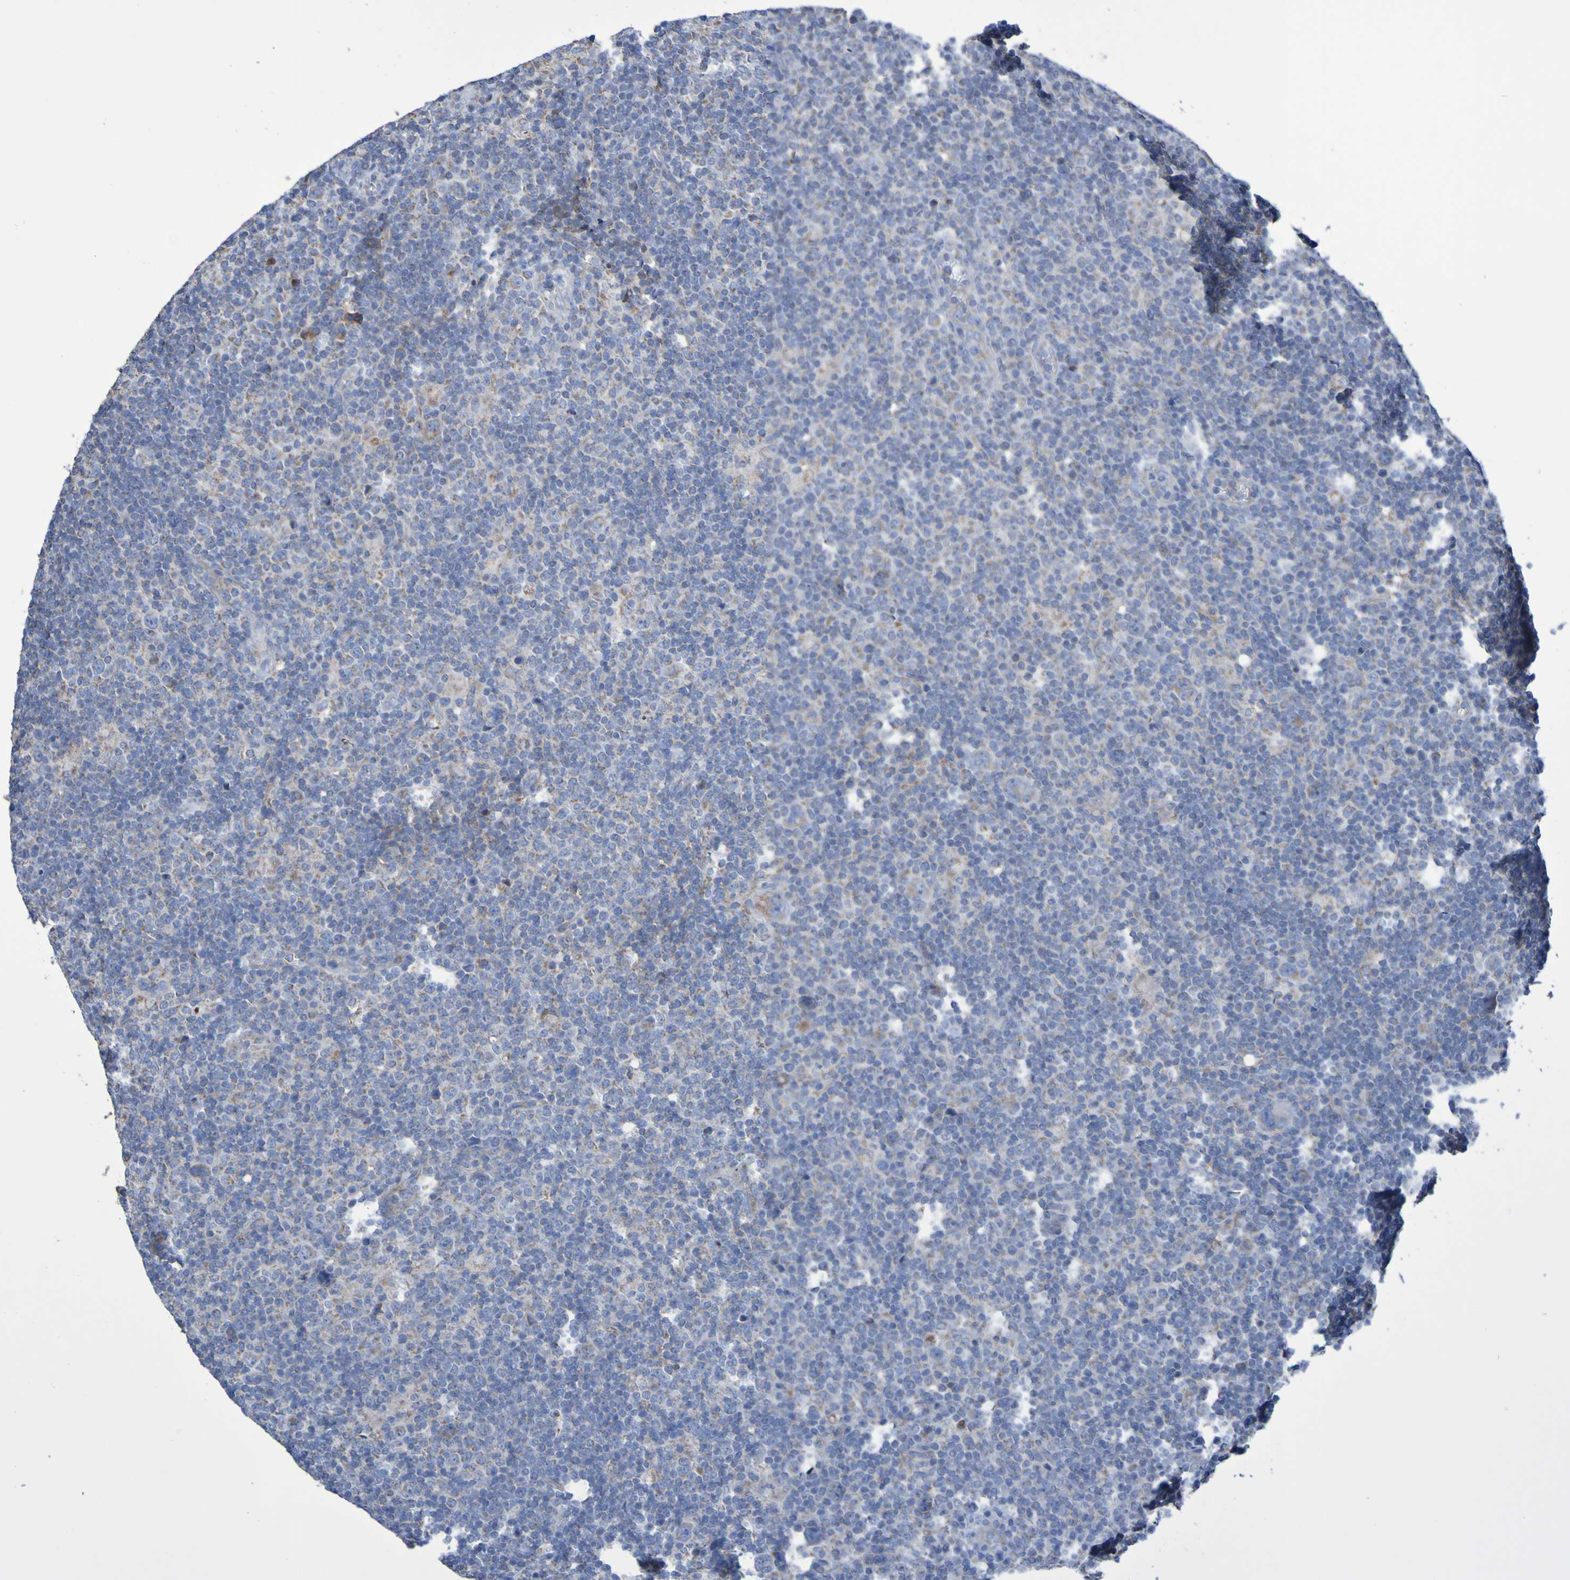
{"staining": {"intensity": "weak", "quantity": "25%-75%", "location": "cytoplasmic/membranous"}, "tissue": "lymphoma", "cell_type": "Tumor cells", "image_type": "cancer", "snomed": [{"axis": "morphology", "description": "Hodgkin's disease, NOS"}, {"axis": "topography", "description": "Lymph node"}], "caption": "Protein staining shows weak cytoplasmic/membranous expression in about 25%-75% of tumor cells in Hodgkin's disease. (IHC, brightfield microscopy, high magnification).", "gene": "CNTN2", "patient": {"sex": "female", "age": 57}}